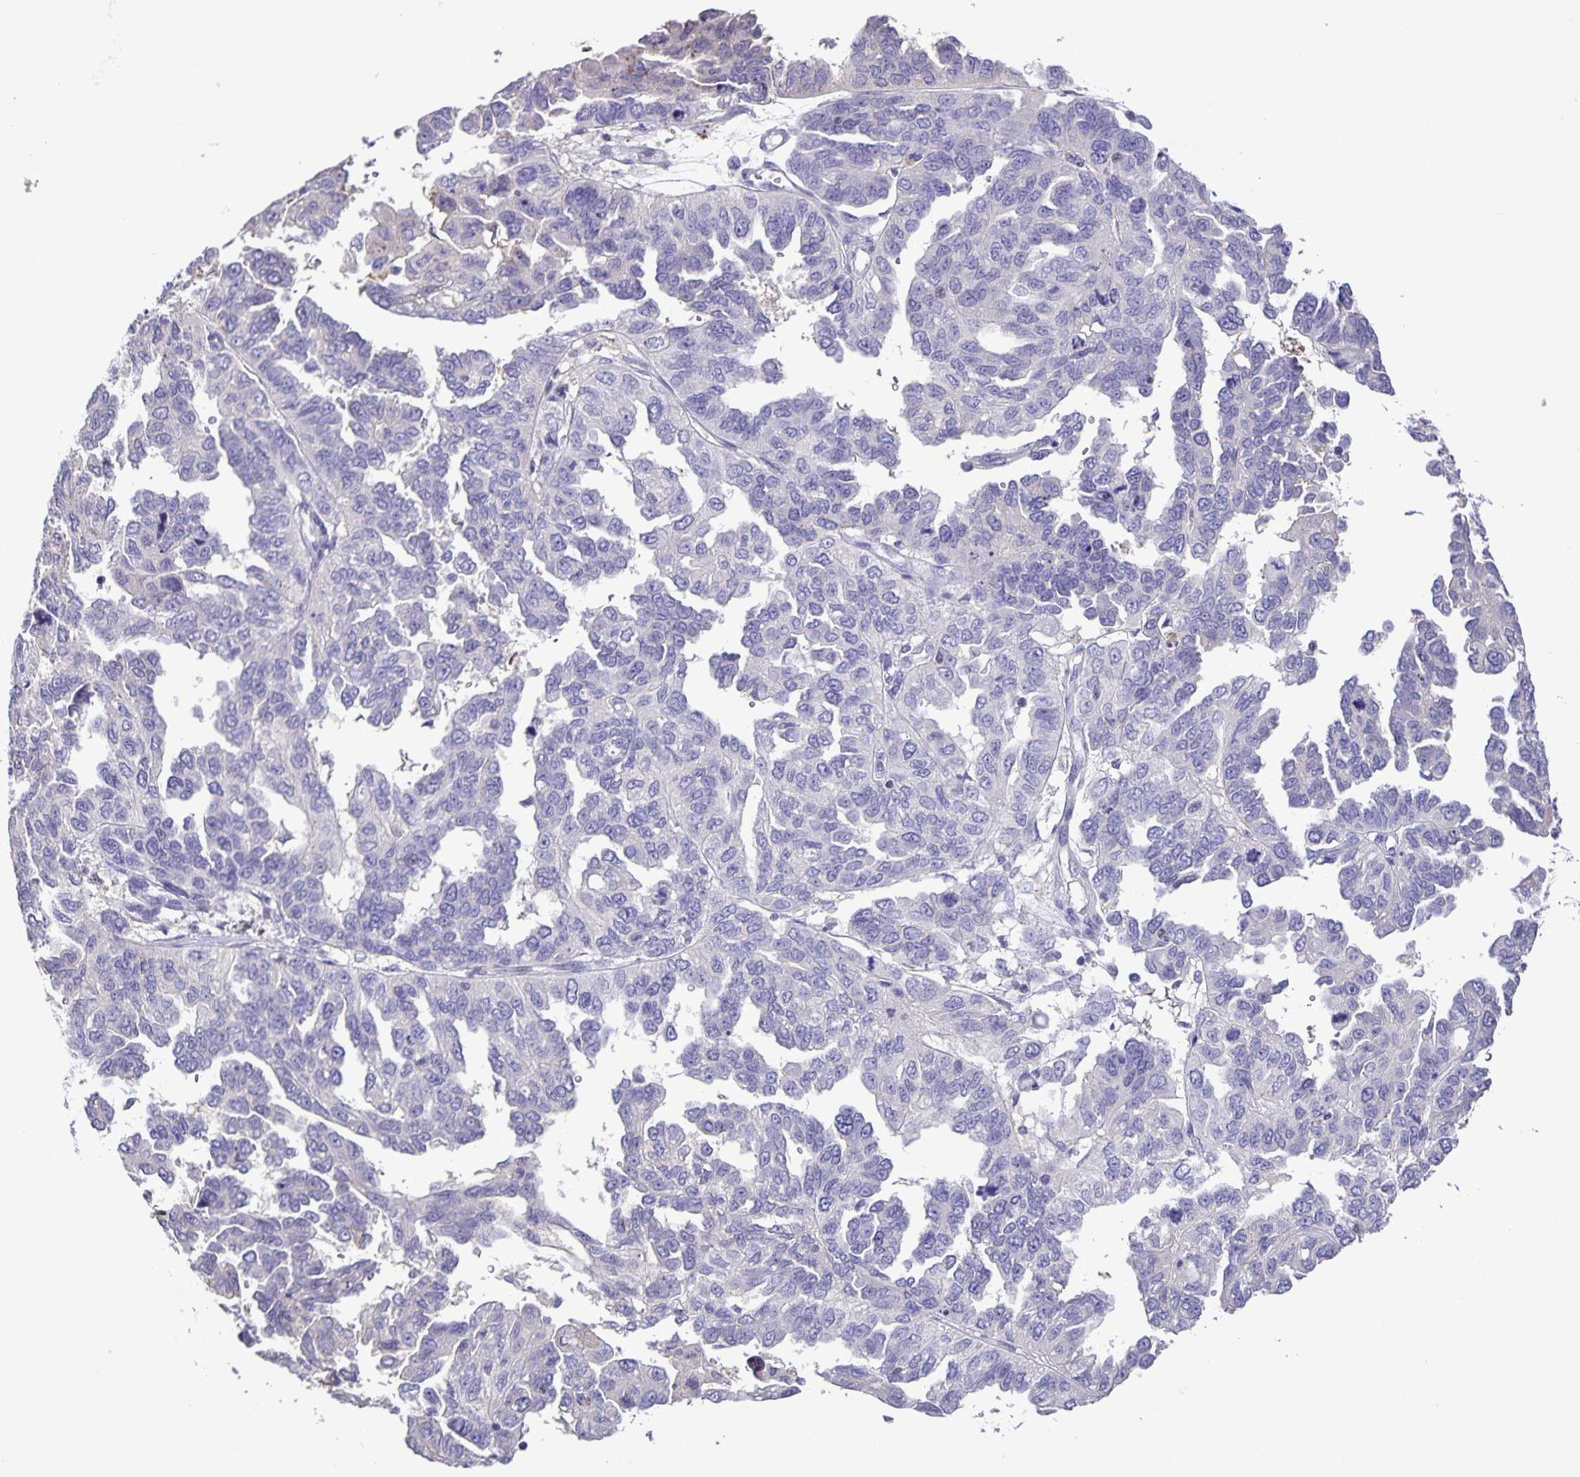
{"staining": {"intensity": "negative", "quantity": "none", "location": "none"}, "tissue": "ovarian cancer", "cell_type": "Tumor cells", "image_type": "cancer", "snomed": [{"axis": "morphology", "description": "Cystadenocarcinoma, serous, NOS"}, {"axis": "topography", "description": "Ovary"}], "caption": "IHC micrograph of human serous cystadenocarcinoma (ovarian) stained for a protein (brown), which shows no staining in tumor cells.", "gene": "ONECUT2", "patient": {"sex": "female", "age": 53}}